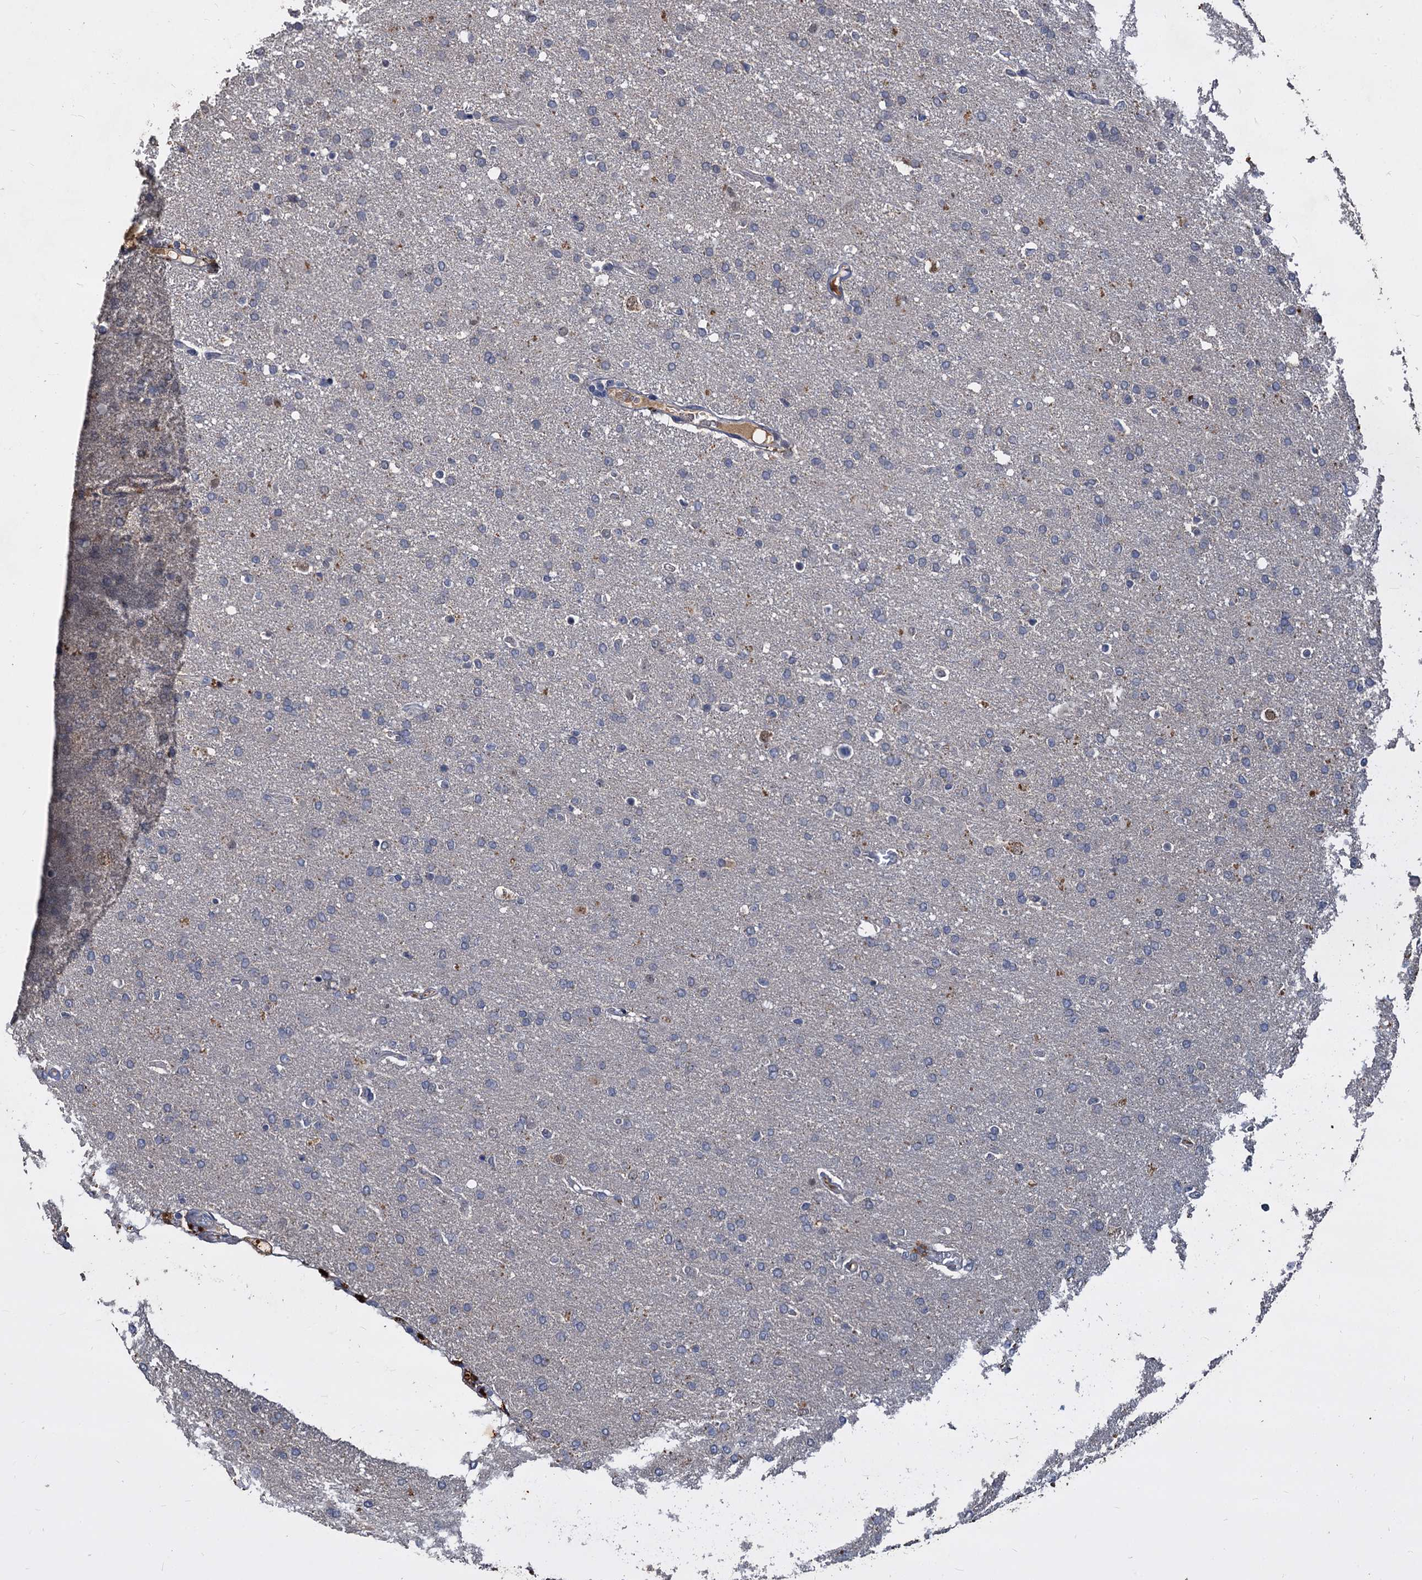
{"staining": {"intensity": "negative", "quantity": "none", "location": "none"}, "tissue": "glioma", "cell_type": "Tumor cells", "image_type": "cancer", "snomed": [{"axis": "morphology", "description": "Glioma, malignant, High grade"}, {"axis": "topography", "description": "Brain"}], "caption": "Tumor cells are negative for brown protein staining in glioma.", "gene": "CCDC184", "patient": {"sex": "male", "age": 72}}